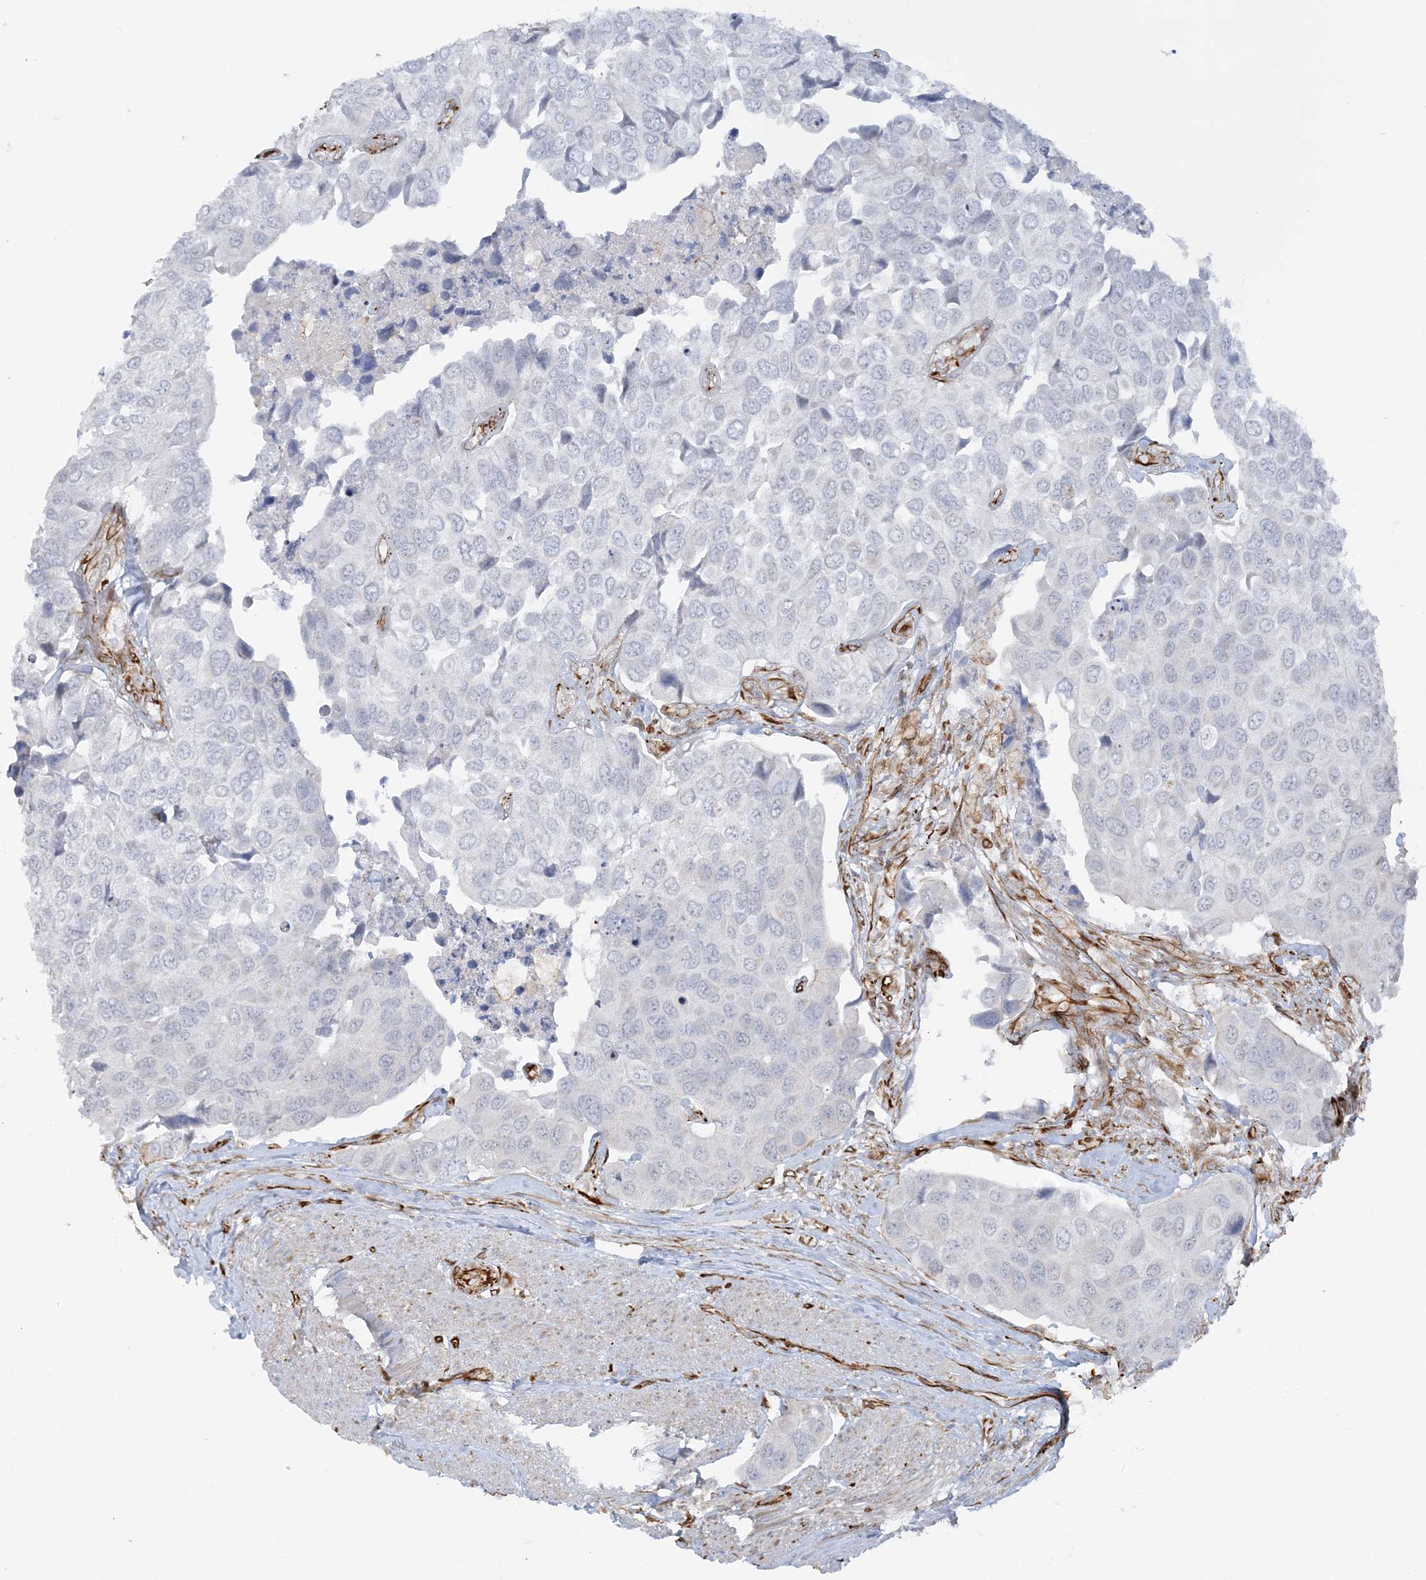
{"staining": {"intensity": "negative", "quantity": "none", "location": "none"}, "tissue": "urothelial cancer", "cell_type": "Tumor cells", "image_type": "cancer", "snomed": [{"axis": "morphology", "description": "Urothelial carcinoma, High grade"}, {"axis": "topography", "description": "Urinary bladder"}], "caption": "Immunohistochemistry micrograph of urothelial carcinoma (high-grade) stained for a protein (brown), which displays no expression in tumor cells. The staining is performed using DAB brown chromogen with nuclei counter-stained in using hematoxylin.", "gene": "SCLT1", "patient": {"sex": "male", "age": 74}}